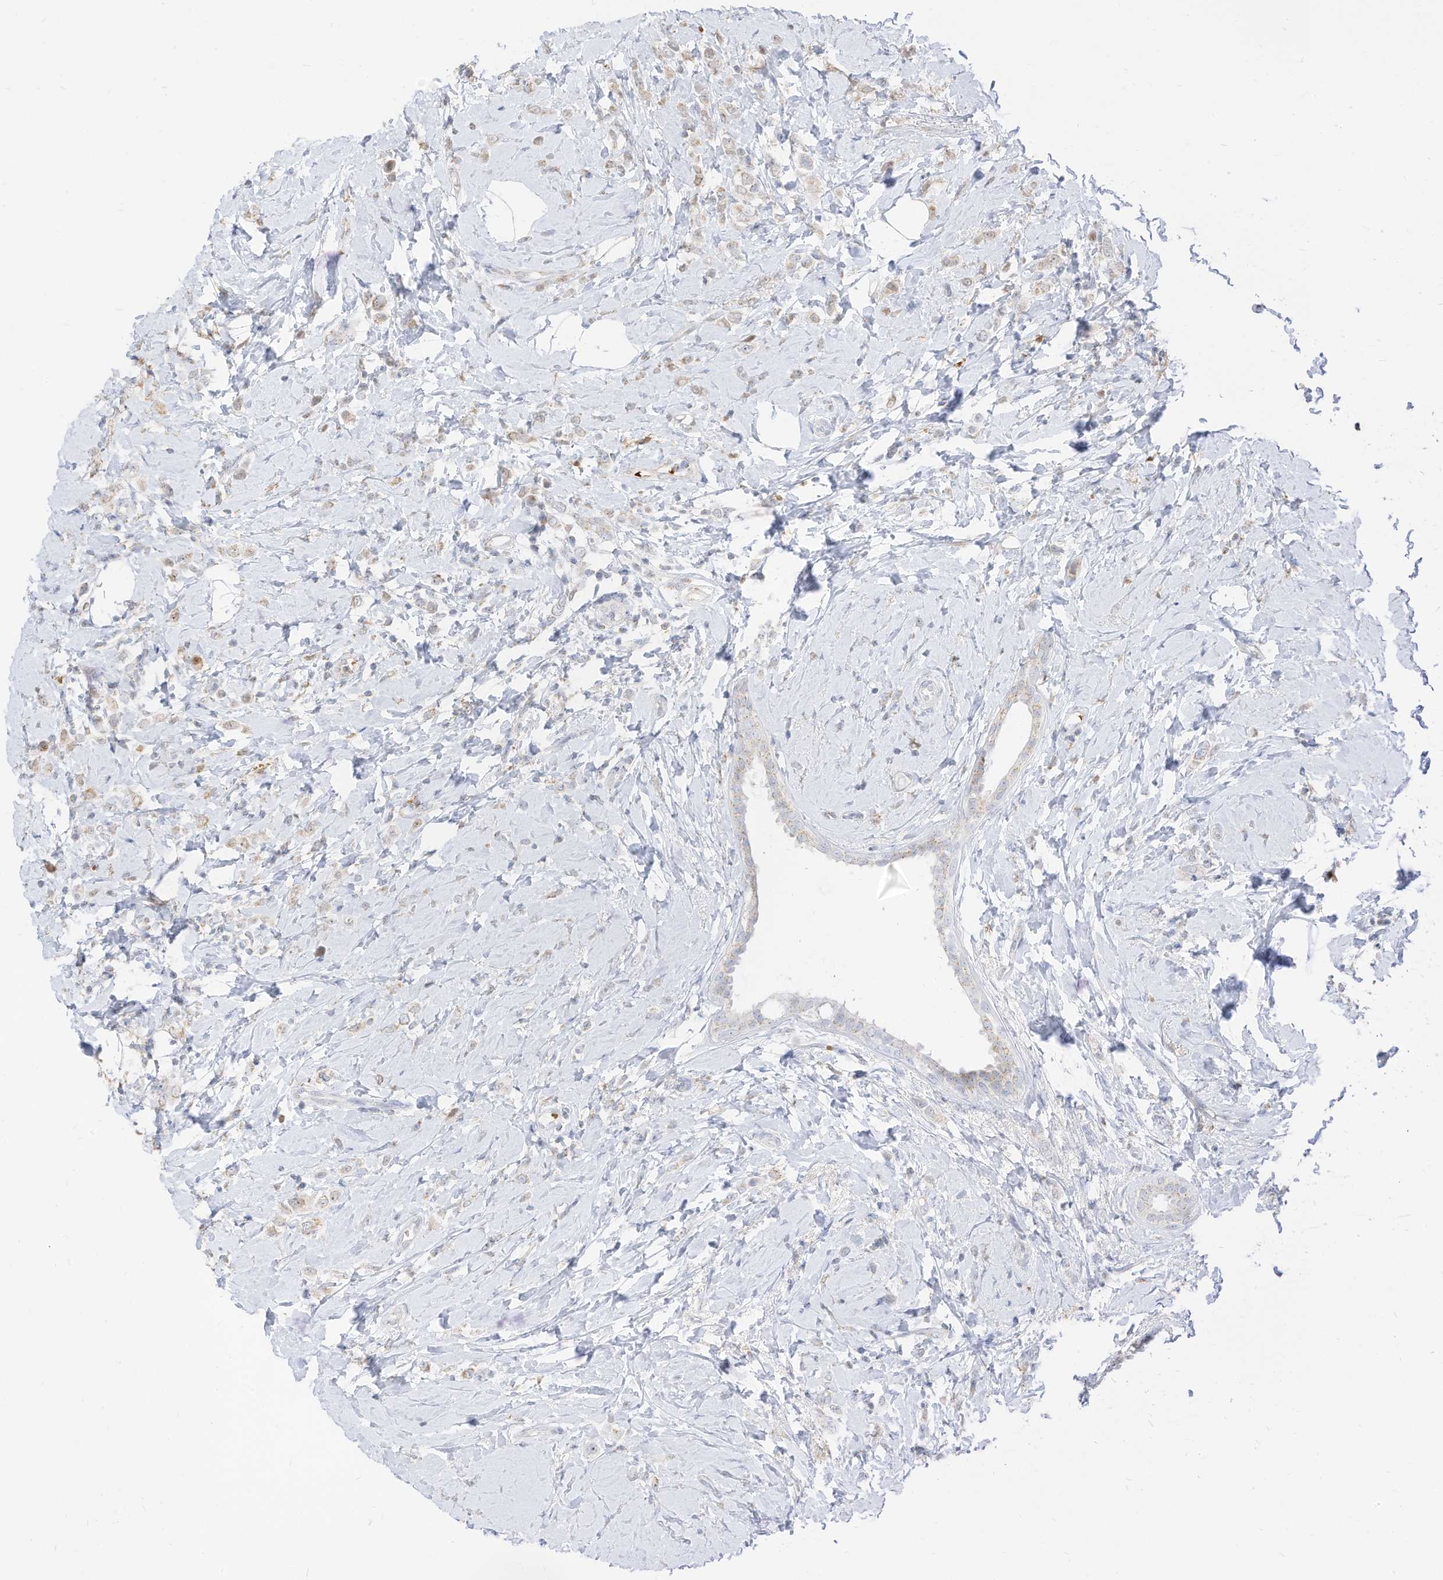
{"staining": {"intensity": "weak", "quantity": "25%-75%", "location": "cytoplasmic/membranous"}, "tissue": "breast cancer", "cell_type": "Tumor cells", "image_type": "cancer", "snomed": [{"axis": "morphology", "description": "Lobular carcinoma"}, {"axis": "topography", "description": "Breast"}], "caption": "Tumor cells reveal low levels of weak cytoplasmic/membranous expression in about 25%-75% of cells in human lobular carcinoma (breast). The protein of interest is stained brown, and the nuclei are stained in blue (DAB (3,3'-diaminobenzidine) IHC with brightfield microscopy, high magnification).", "gene": "MTUS2", "patient": {"sex": "female", "age": 47}}